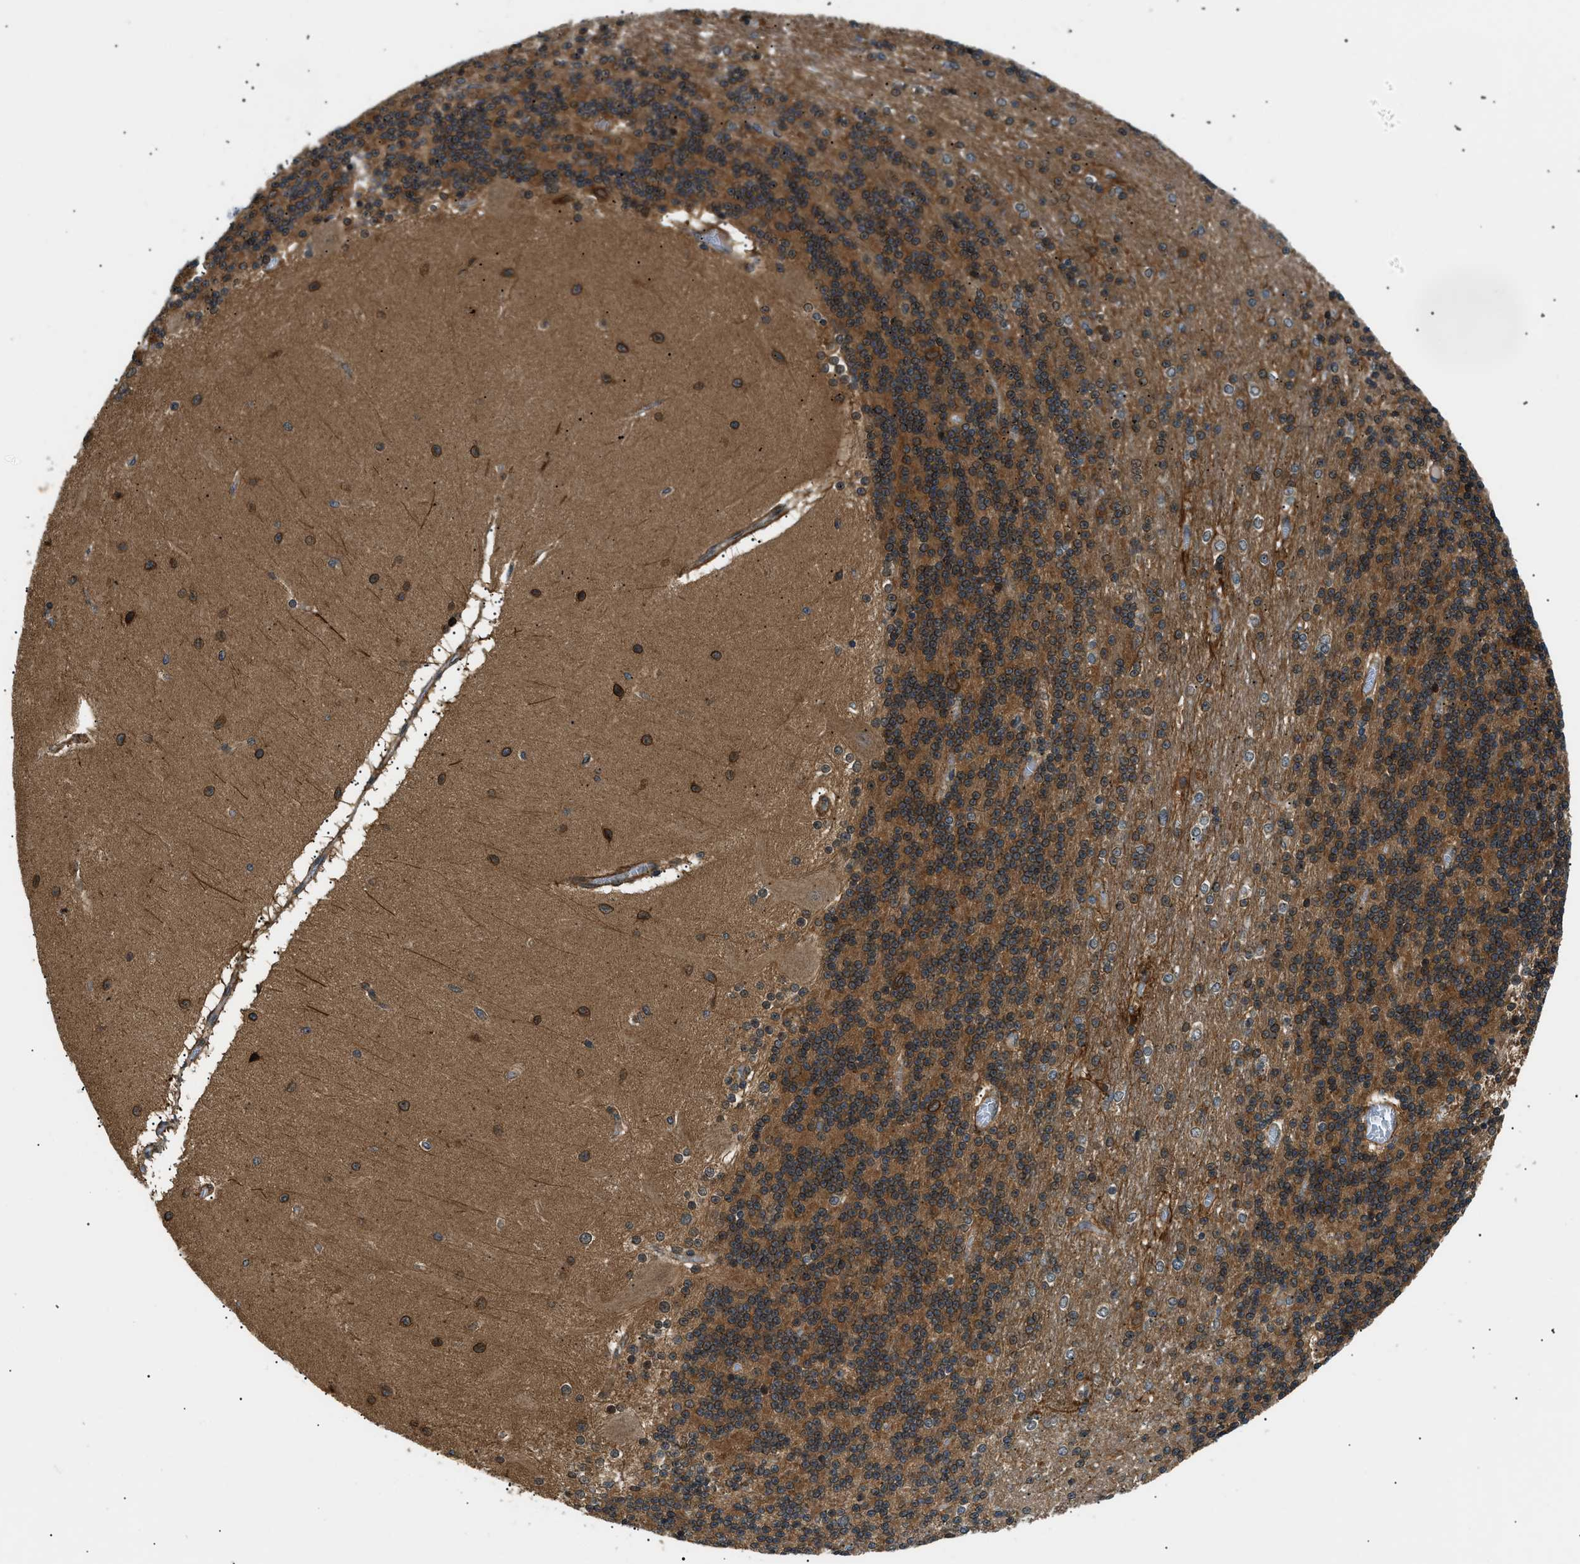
{"staining": {"intensity": "moderate", "quantity": ">75%", "location": "cytoplasmic/membranous"}, "tissue": "cerebellum", "cell_type": "Cells in granular layer", "image_type": "normal", "snomed": [{"axis": "morphology", "description": "Normal tissue, NOS"}, {"axis": "topography", "description": "Cerebellum"}], "caption": "A high-resolution histopathology image shows immunohistochemistry (IHC) staining of benign cerebellum, which exhibits moderate cytoplasmic/membranous positivity in about >75% of cells in granular layer.", "gene": "ATP6AP1", "patient": {"sex": "female", "age": 54}}